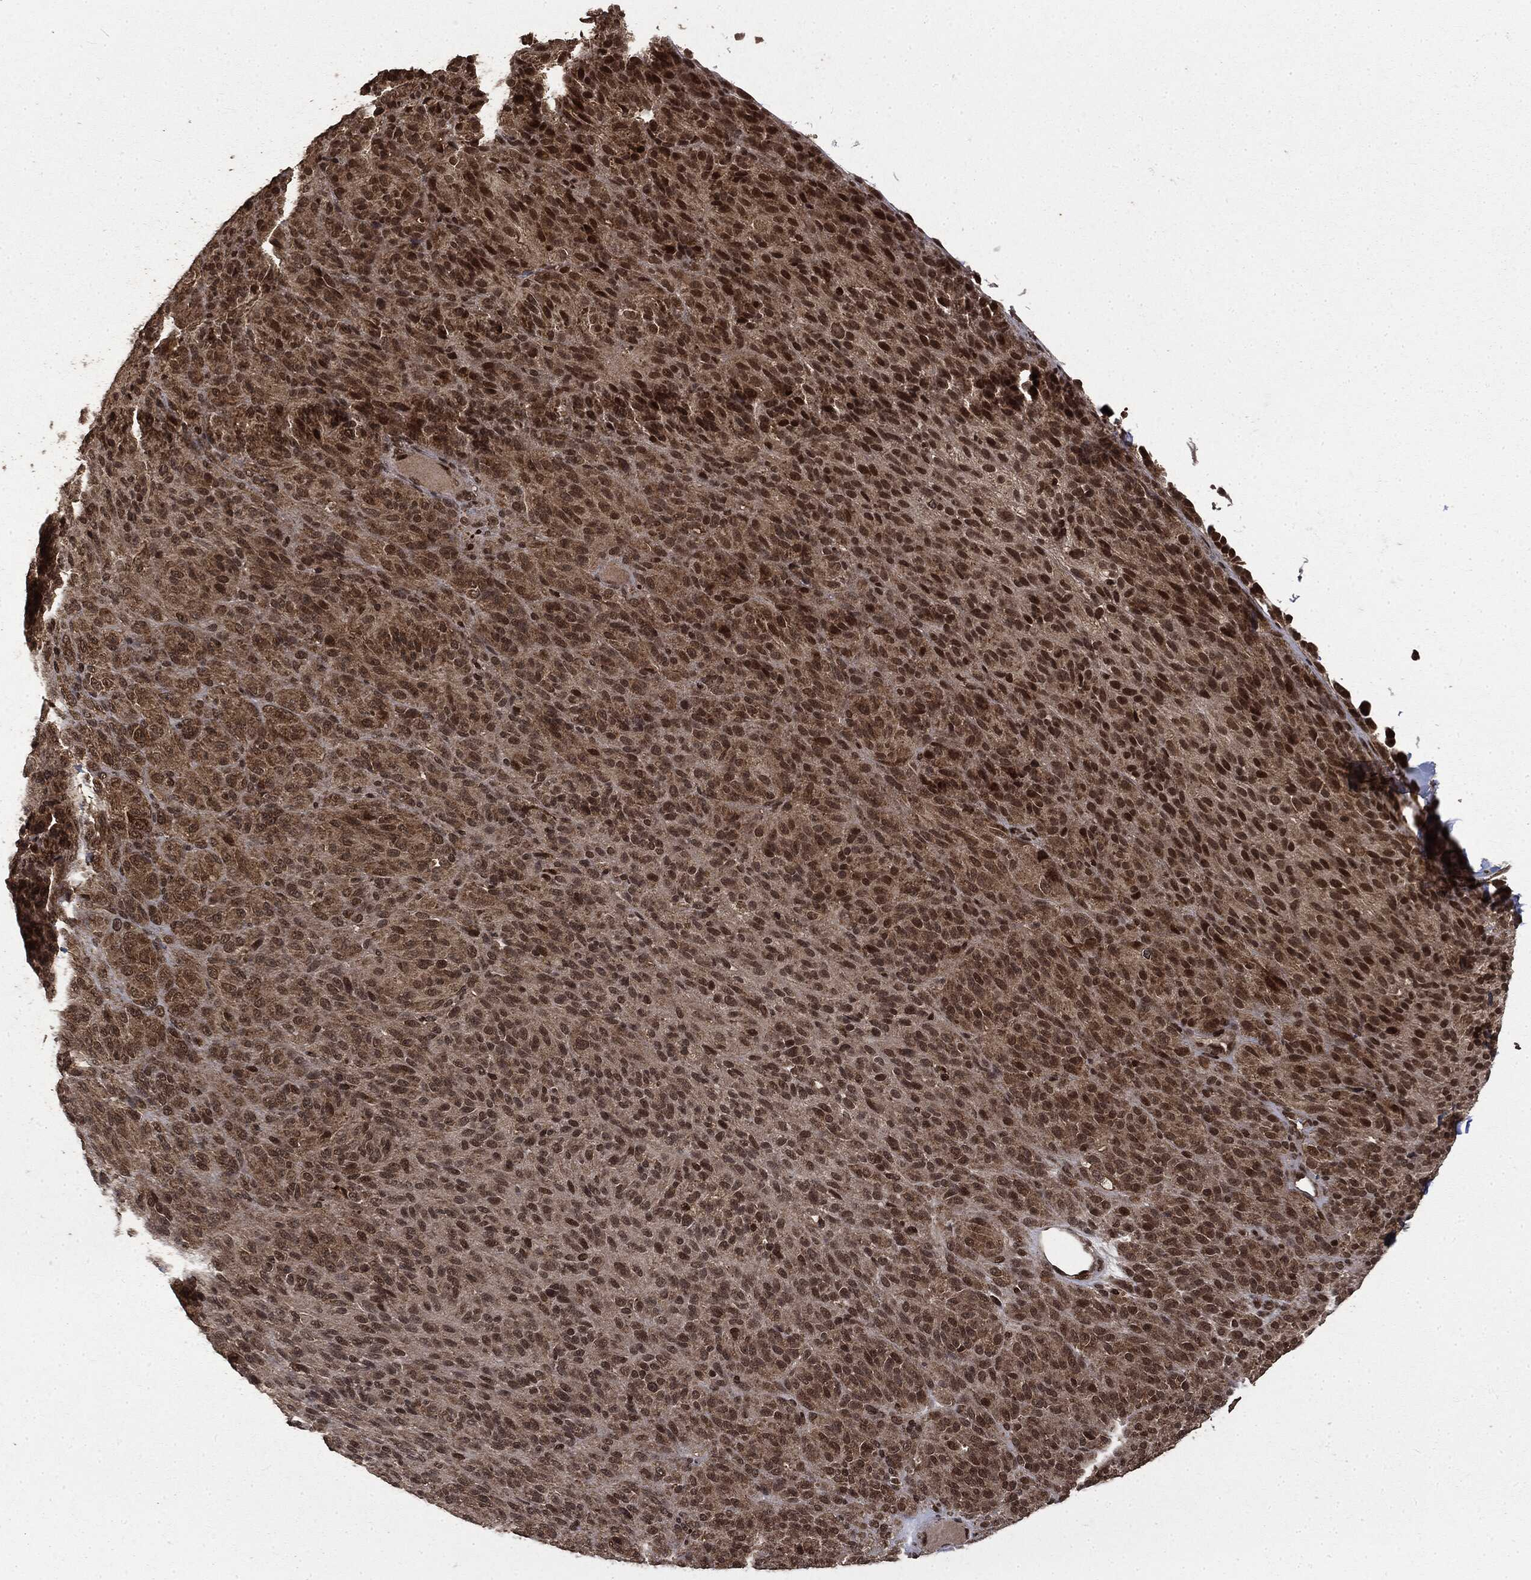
{"staining": {"intensity": "moderate", "quantity": "25%-75%", "location": "cytoplasmic/membranous,nuclear"}, "tissue": "melanoma", "cell_type": "Tumor cells", "image_type": "cancer", "snomed": [{"axis": "morphology", "description": "Malignant melanoma, Metastatic site"}, {"axis": "topography", "description": "Brain"}], "caption": "Malignant melanoma (metastatic site) stained with immunohistochemistry (IHC) demonstrates moderate cytoplasmic/membranous and nuclear expression in about 25%-75% of tumor cells.", "gene": "CTDP1", "patient": {"sex": "female", "age": 56}}